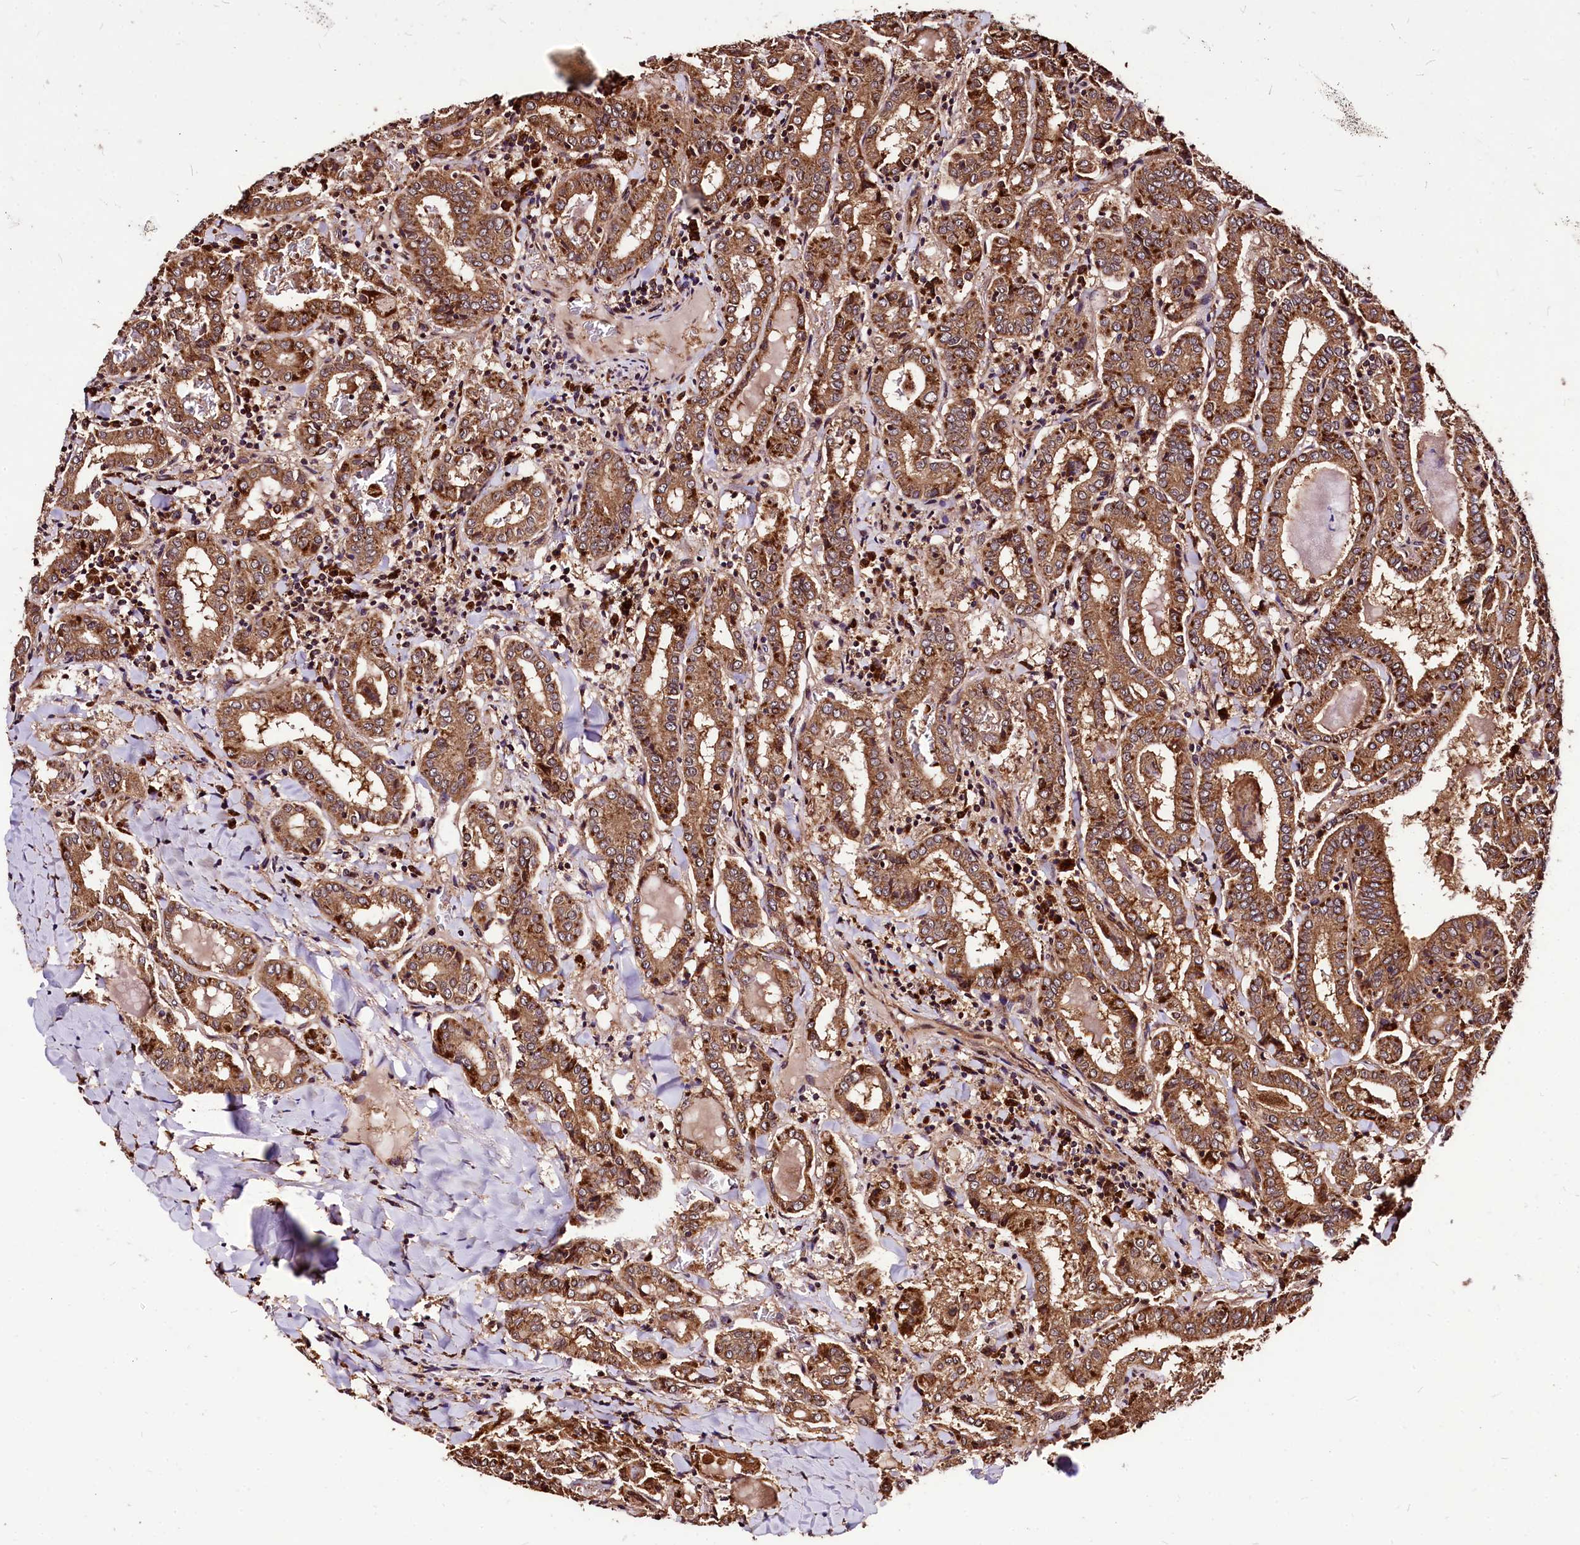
{"staining": {"intensity": "strong", "quantity": ">75%", "location": "cytoplasmic/membranous"}, "tissue": "thyroid cancer", "cell_type": "Tumor cells", "image_type": "cancer", "snomed": [{"axis": "morphology", "description": "Papillary adenocarcinoma, NOS"}, {"axis": "topography", "description": "Thyroid gland"}], "caption": "DAB immunohistochemical staining of papillary adenocarcinoma (thyroid) demonstrates strong cytoplasmic/membranous protein expression in about >75% of tumor cells.", "gene": "LRSAM1", "patient": {"sex": "female", "age": 72}}